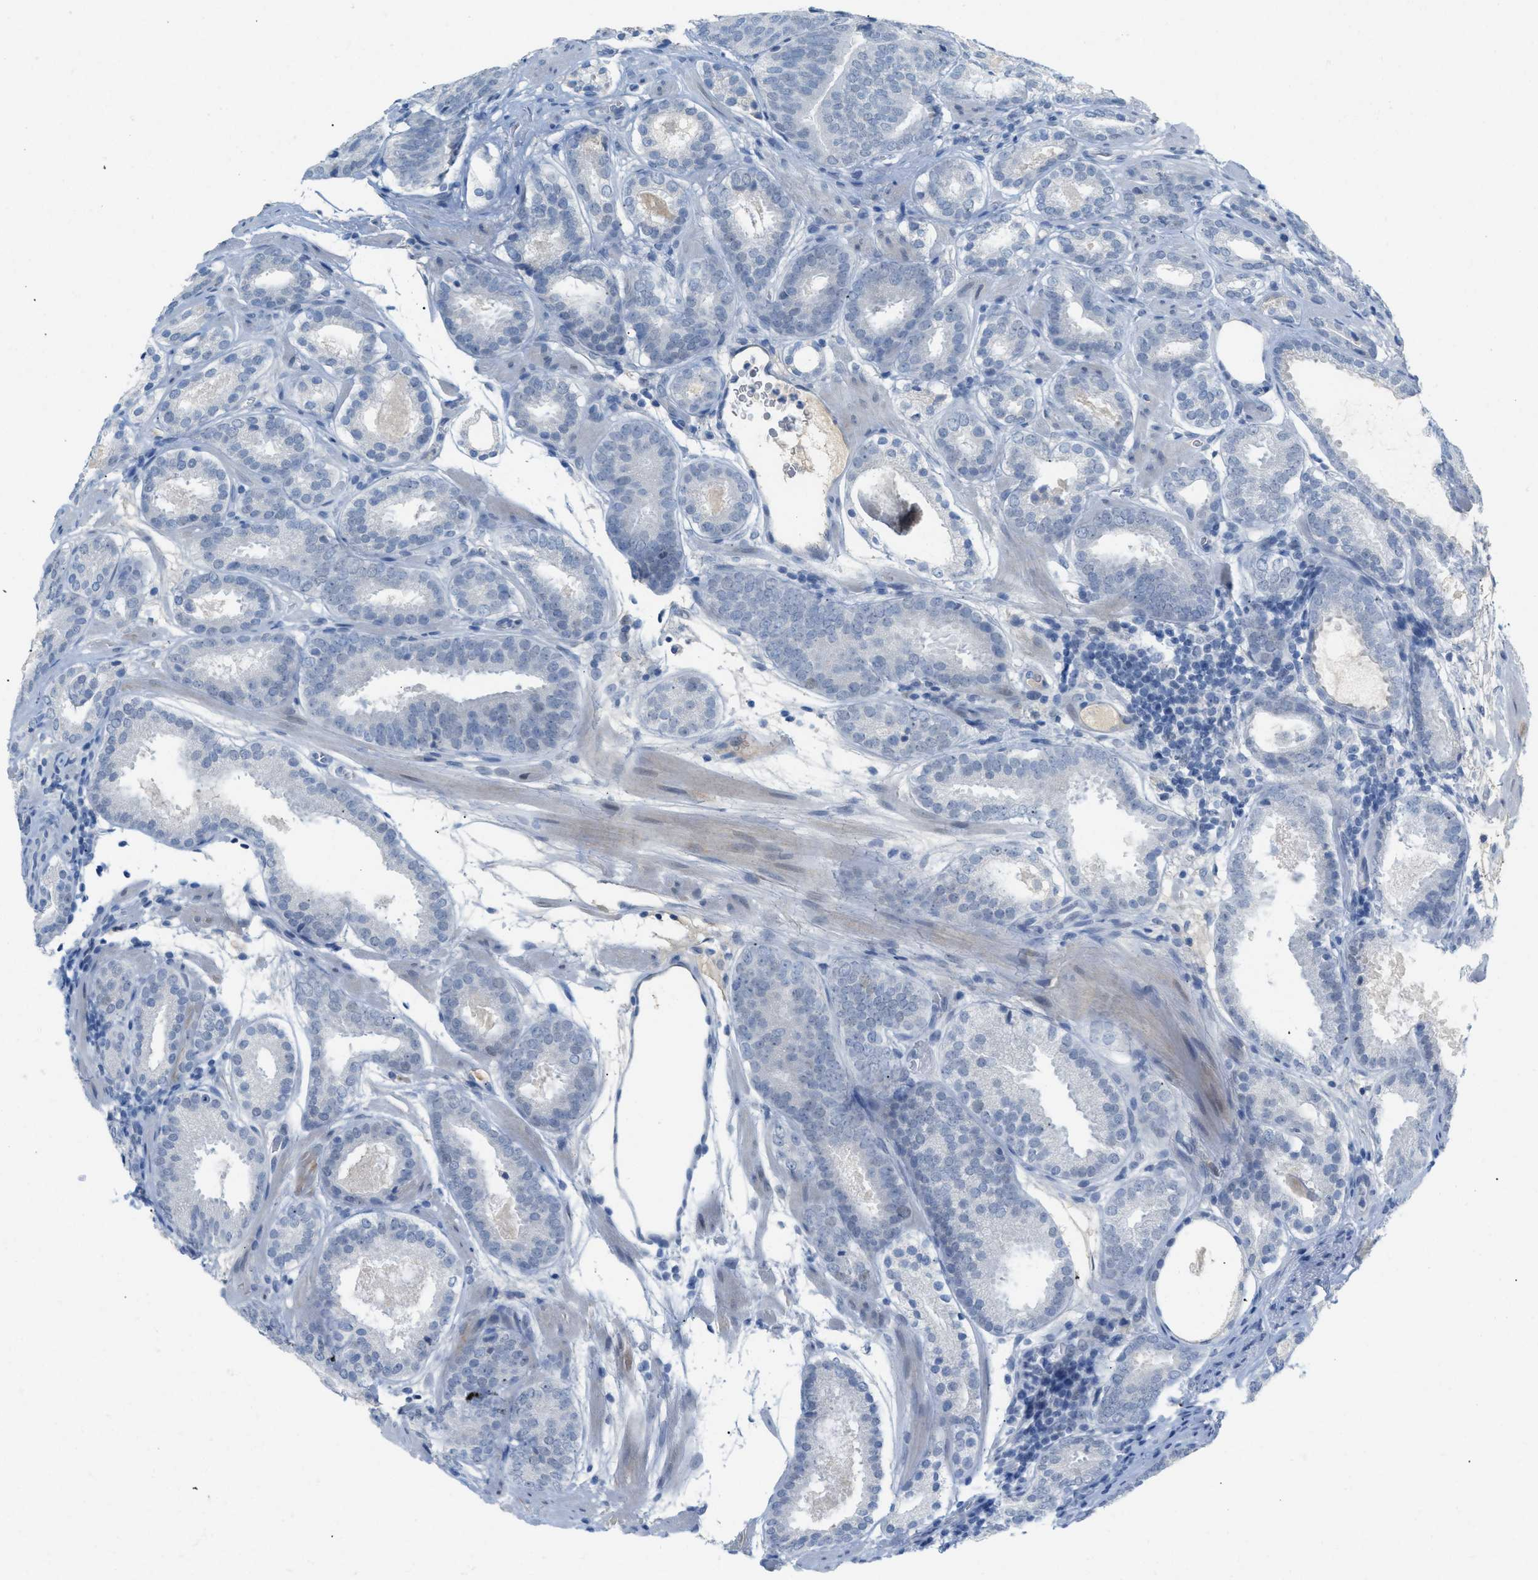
{"staining": {"intensity": "negative", "quantity": "none", "location": "none"}, "tissue": "prostate cancer", "cell_type": "Tumor cells", "image_type": "cancer", "snomed": [{"axis": "morphology", "description": "Adenocarcinoma, Low grade"}, {"axis": "topography", "description": "Prostate"}], "caption": "High magnification brightfield microscopy of low-grade adenocarcinoma (prostate) stained with DAB (brown) and counterstained with hematoxylin (blue): tumor cells show no significant staining.", "gene": "HSF2", "patient": {"sex": "male", "age": 69}}